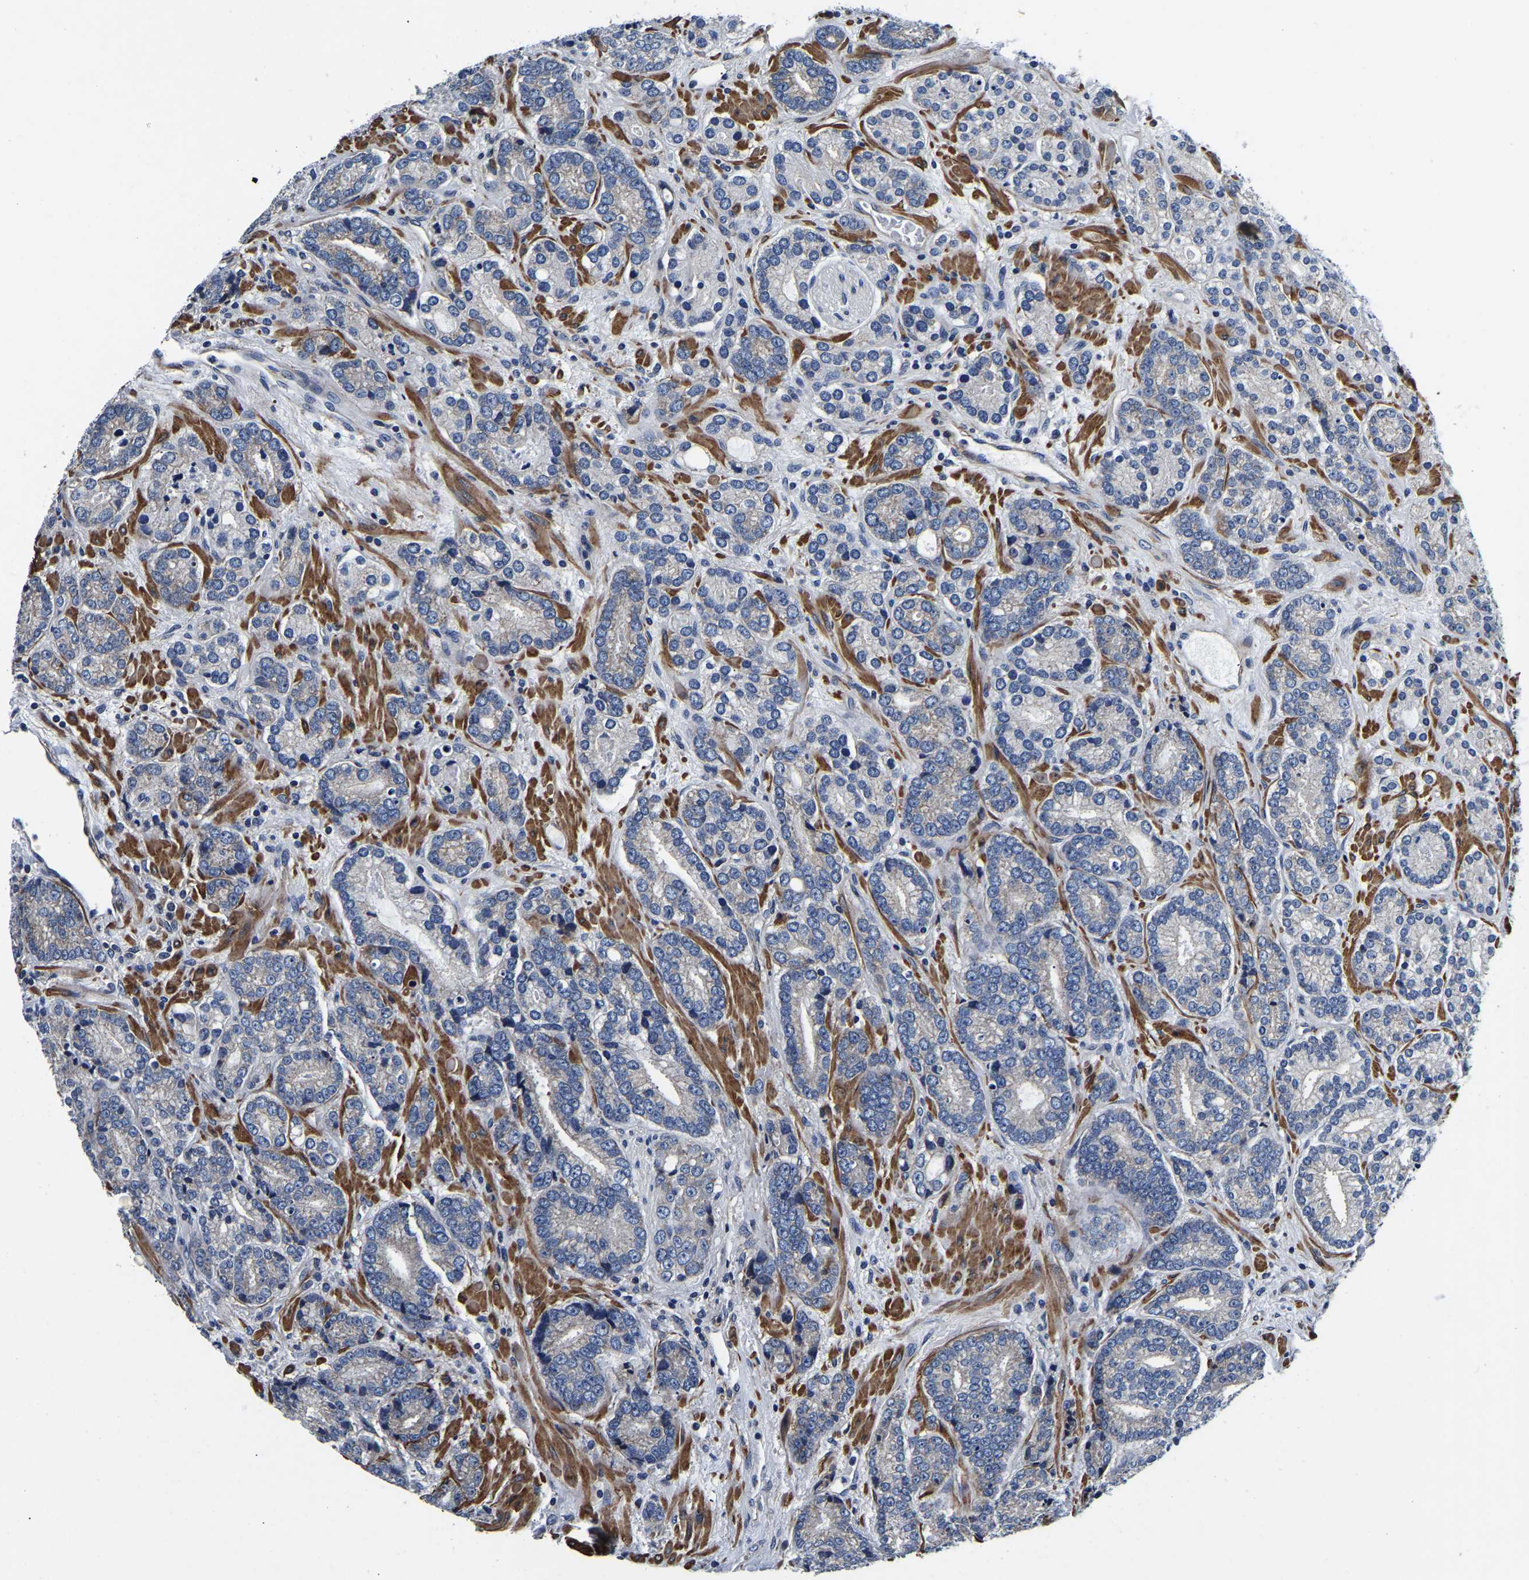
{"staining": {"intensity": "negative", "quantity": "none", "location": "none"}, "tissue": "prostate cancer", "cell_type": "Tumor cells", "image_type": "cancer", "snomed": [{"axis": "morphology", "description": "Adenocarcinoma, High grade"}, {"axis": "topography", "description": "Prostate"}], "caption": "Prostate cancer (high-grade adenocarcinoma) was stained to show a protein in brown. There is no significant expression in tumor cells.", "gene": "KCTD17", "patient": {"sex": "male", "age": 61}}